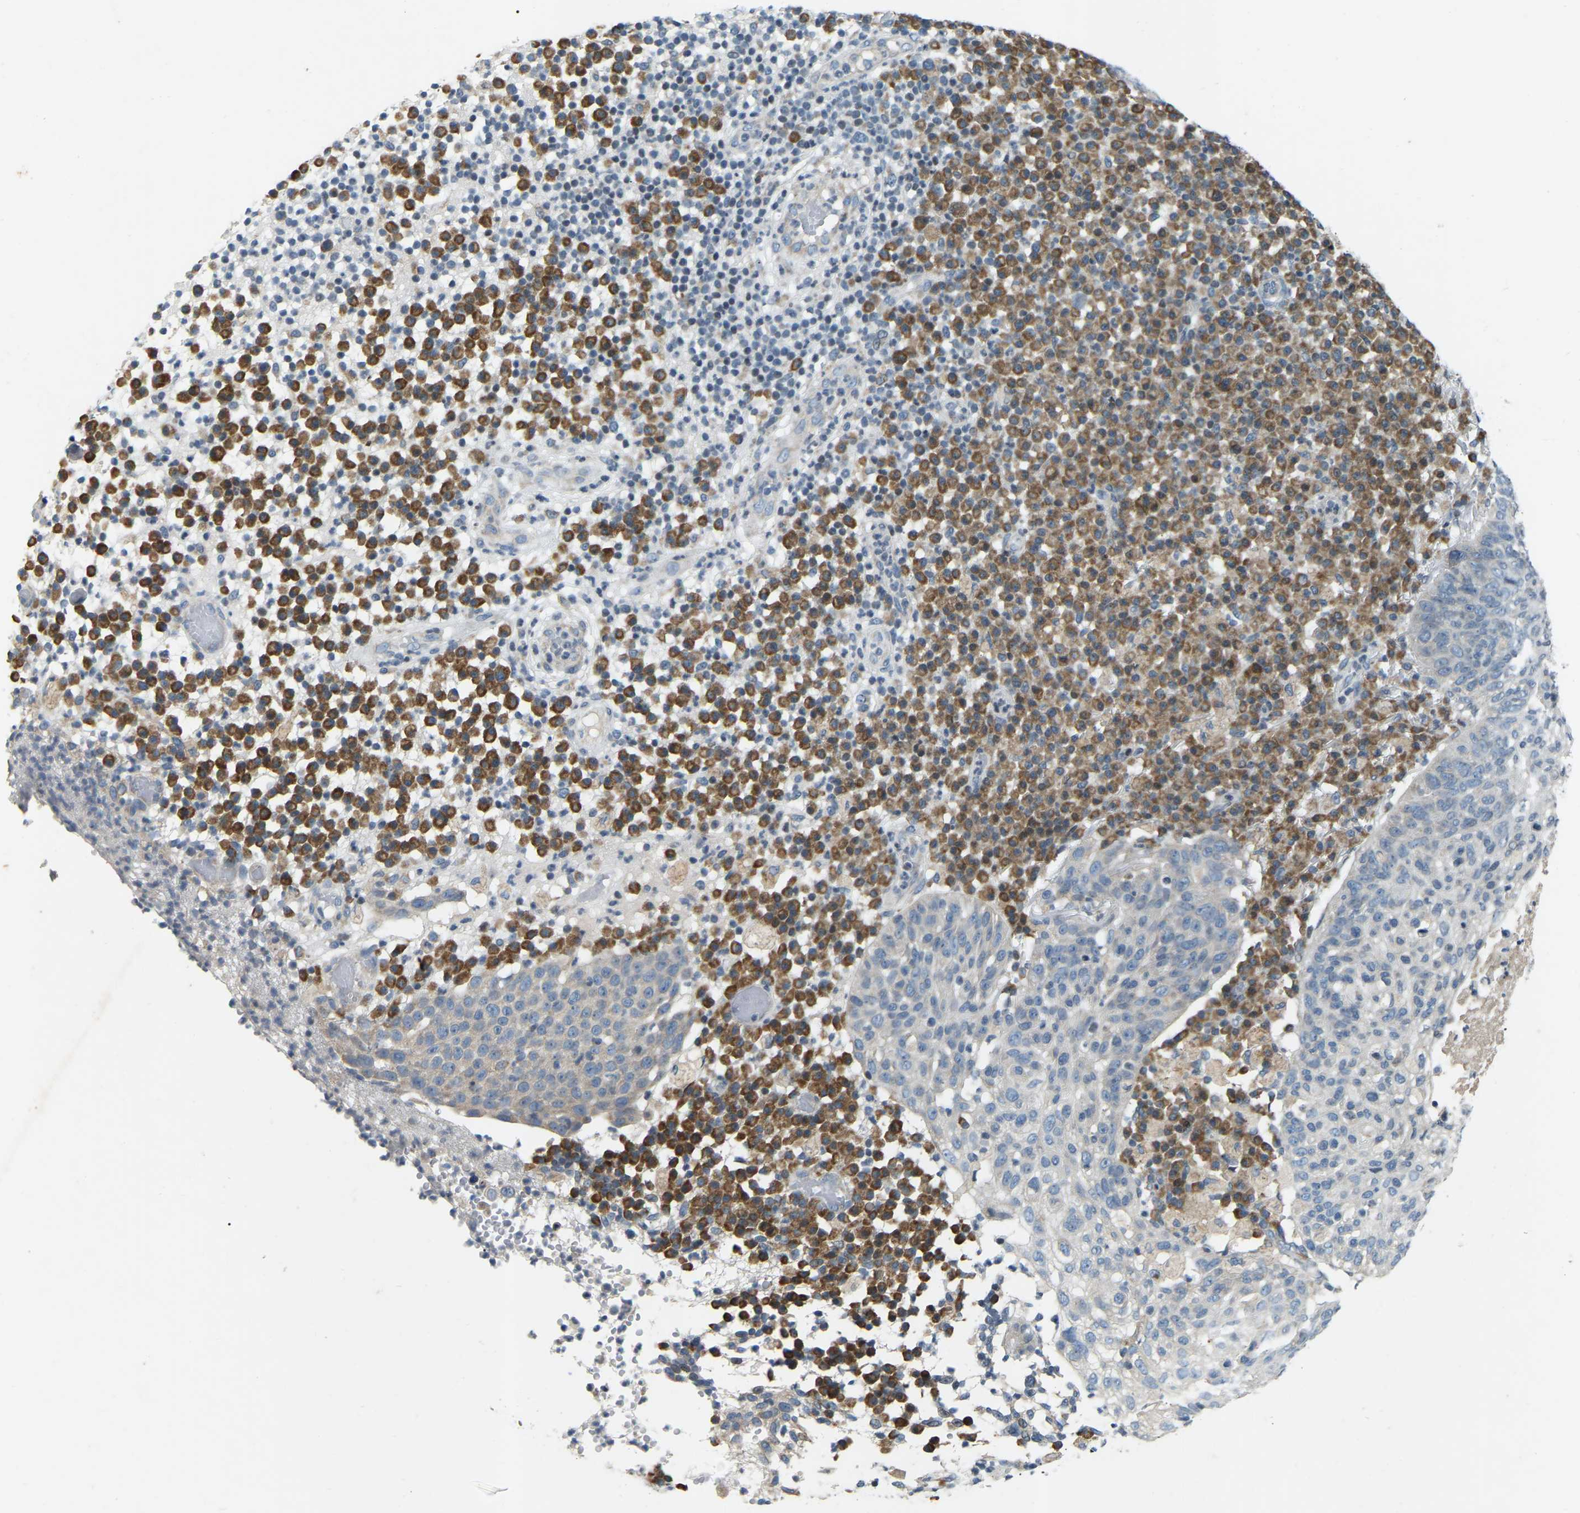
{"staining": {"intensity": "weak", "quantity": "<25%", "location": "cytoplasmic/membranous"}, "tissue": "skin cancer", "cell_type": "Tumor cells", "image_type": "cancer", "snomed": [{"axis": "morphology", "description": "Squamous cell carcinoma in situ, NOS"}, {"axis": "morphology", "description": "Squamous cell carcinoma, NOS"}, {"axis": "topography", "description": "Skin"}], "caption": "Tumor cells are negative for protein expression in human skin cancer (squamous cell carcinoma in situ). The staining is performed using DAB (3,3'-diaminobenzidine) brown chromogen with nuclei counter-stained in using hematoxylin.", "gene": "PARL", "patient": {"sex": "male", "age": 93}}